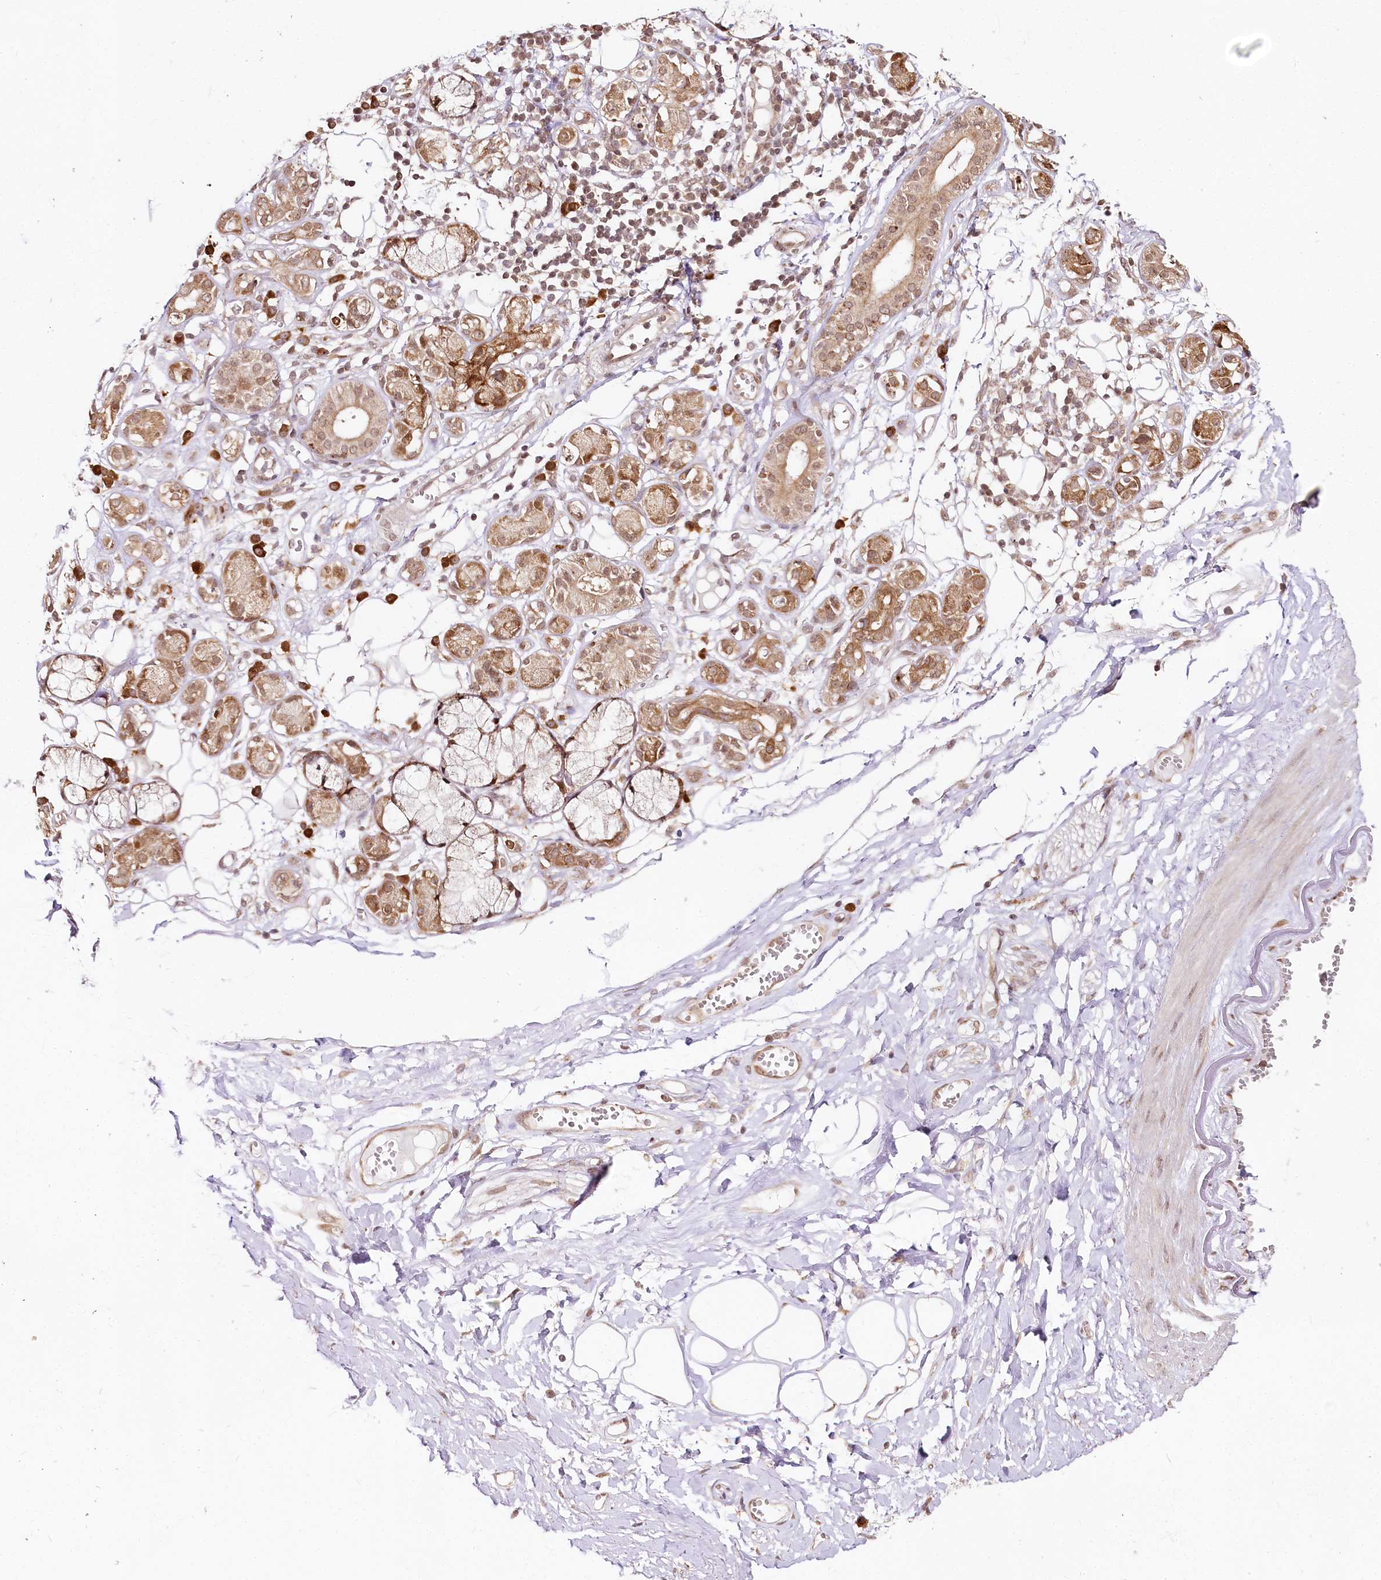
{"staining": {"intensity": "moderate", "quantity": "25%-75%", "location": "nuclear"}, "tissue": "adipose tissue", "cell_type": "Adipocytes", "image_type": "normal", "snomed": [{"axis": "morphology", "description": "Normal tissue, NOS"}, {"axis": "morphology", "description": "Inflammation, NOS"}, {"axis": "topography", "description": "Salivary gland"}, {"axis": "topography", "description": "Peripheral nerve tissue"}], "caption": "Brown immunohistochemical staining in benign human adipose tissue shows moderate nuclear staining in approximately 25%-75% of adipocytes. The protein of interest is shown in brown color, while the nuclei are stained blue.", "gene": "CNPY2", "patient": {"sex": "female", "age": 75}}